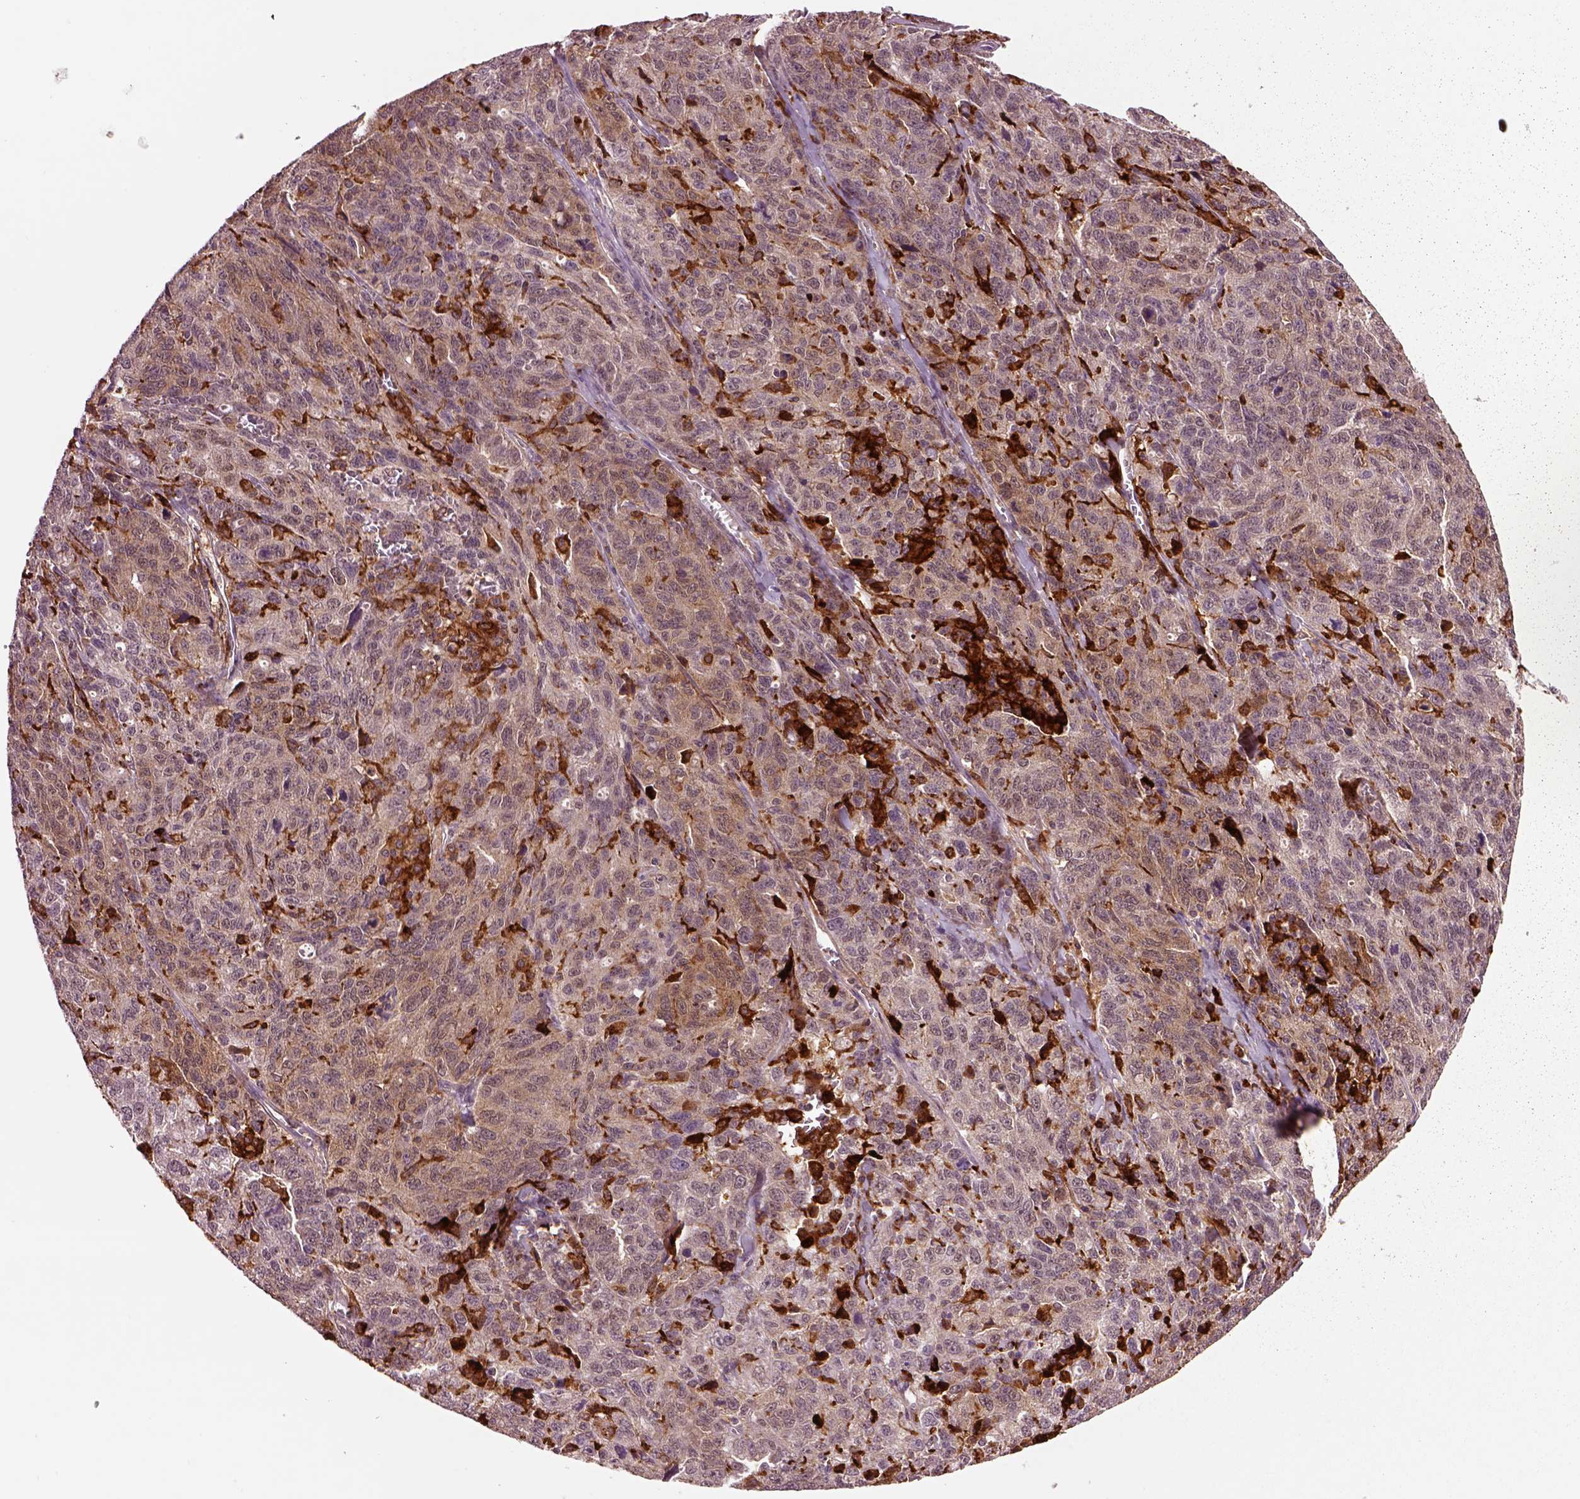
{"staining": {"intensity": "moderate", "quantity": ">75%", "location": "cytoplasmic/membranous"}, "tissue": "ovarian cancer", "cell_type": "Tumor cells", "image_type": "cancer", "snomed": [{"axis": "morphology", "description": "Cystadenocarcinoma, serous, NOS"}, {"axis": "topography", "description": "Ovary"}], "caption": "Ovarian serous cystadenocarcinoma stained with IHC exhibits moderate cytoplasmic/membranous staining in approximately >75% of tumor cells. Nuclei are stained in blue.", "gene": "MDP1", "patient": {"sex": "female", "age": 71}}